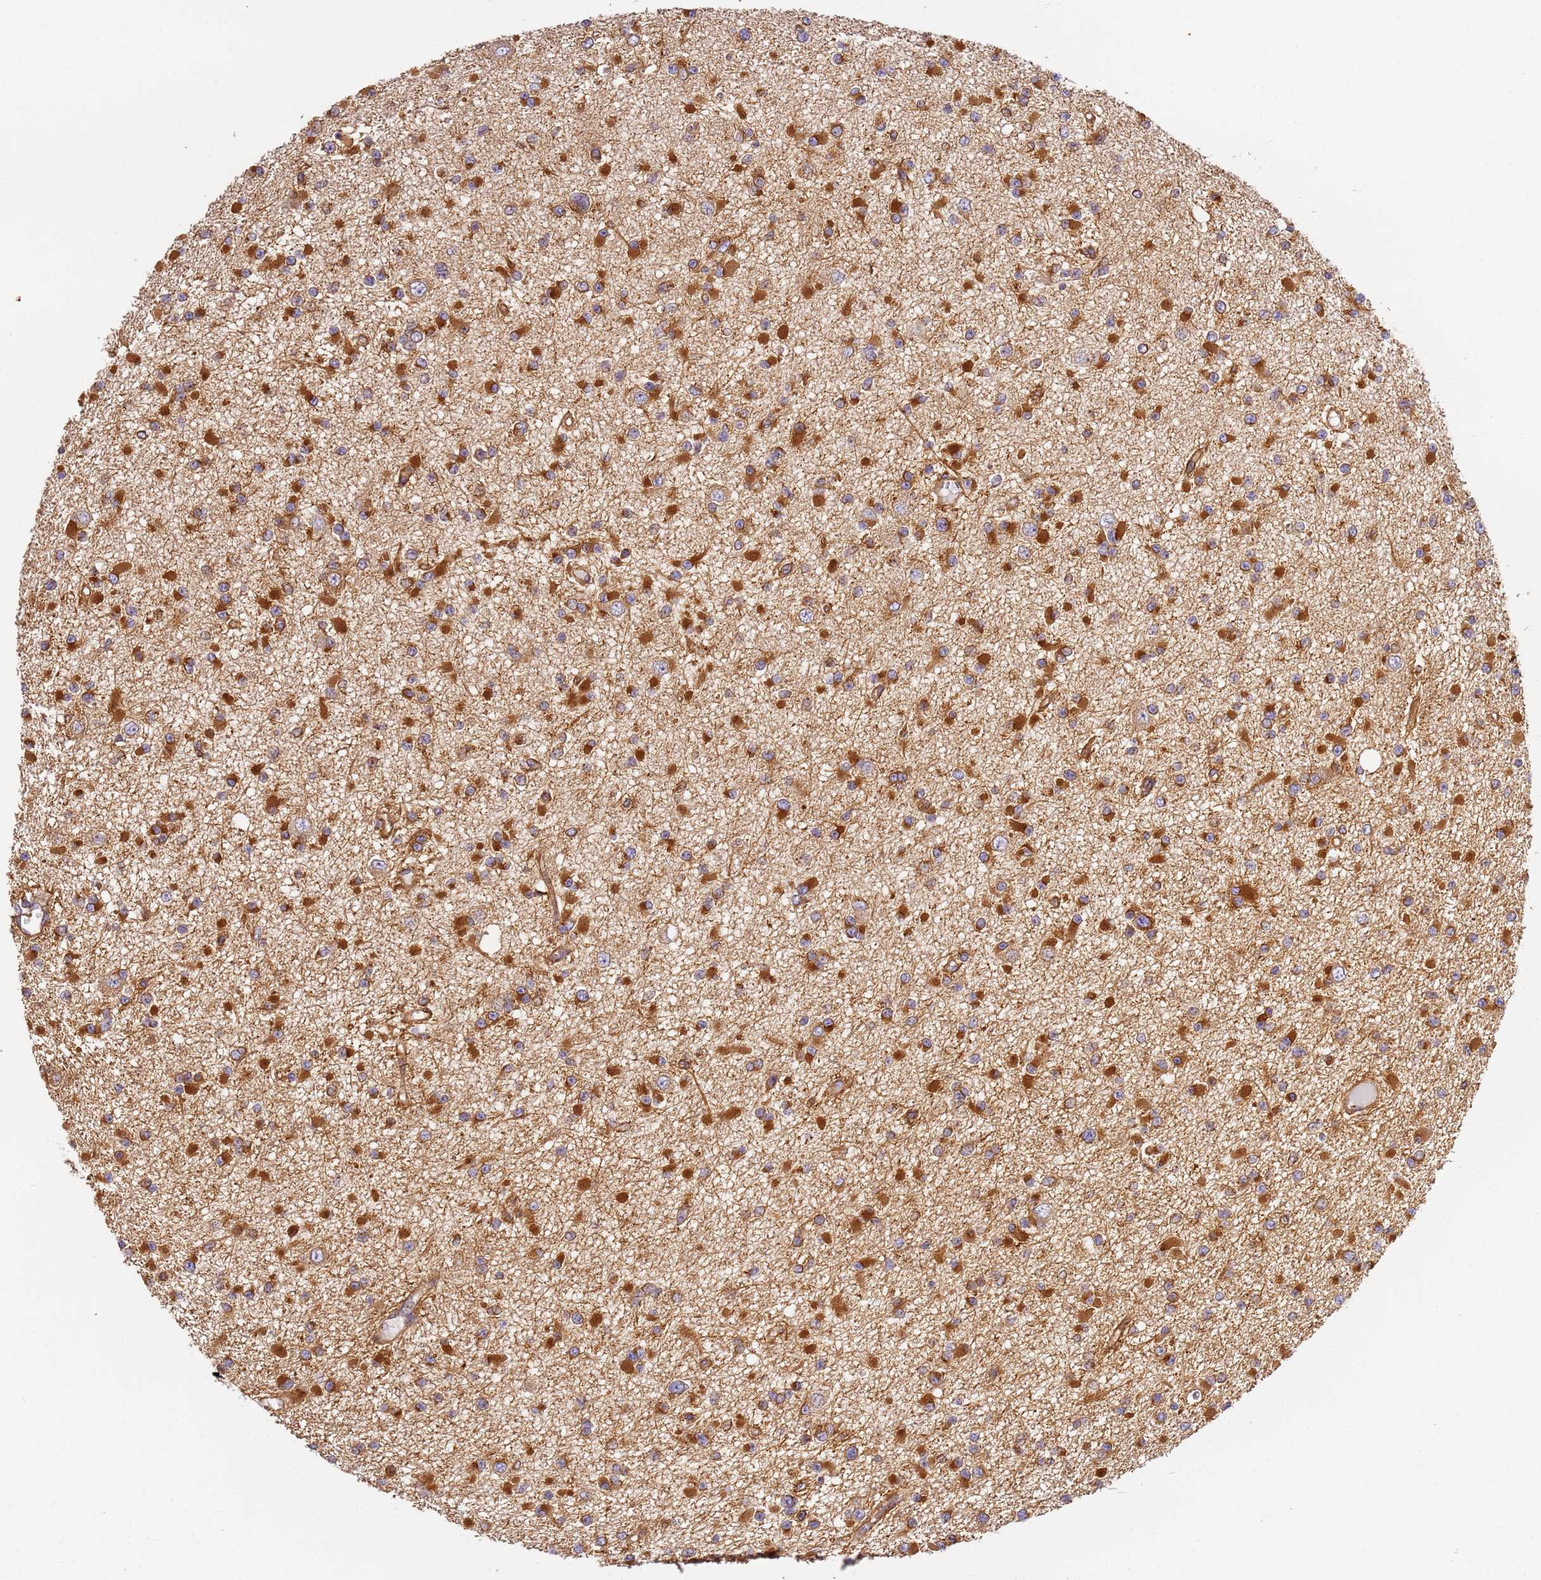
{"staining": {"intensity": "strong", "quantity": ">75%", "location": "cytoplasmic/membranous"}, "tissue": "glioma", "cell_type": "Tumor cells", "image_type": "cancer", "snomed": [{"axis": "morphology", "description": "Glioma, malignant, Low grade"}, {"axis": "topography", "description": "Brain"}], "caption": "Immunohistochemical staining of malignant glioma (low-grade) demonstrates strong cytoplasmic/membranous protein positivity in approximately >75% of tumor cells.", "gene": "DYNC1I2", "patient": {"sex": "female", "age": 22}}